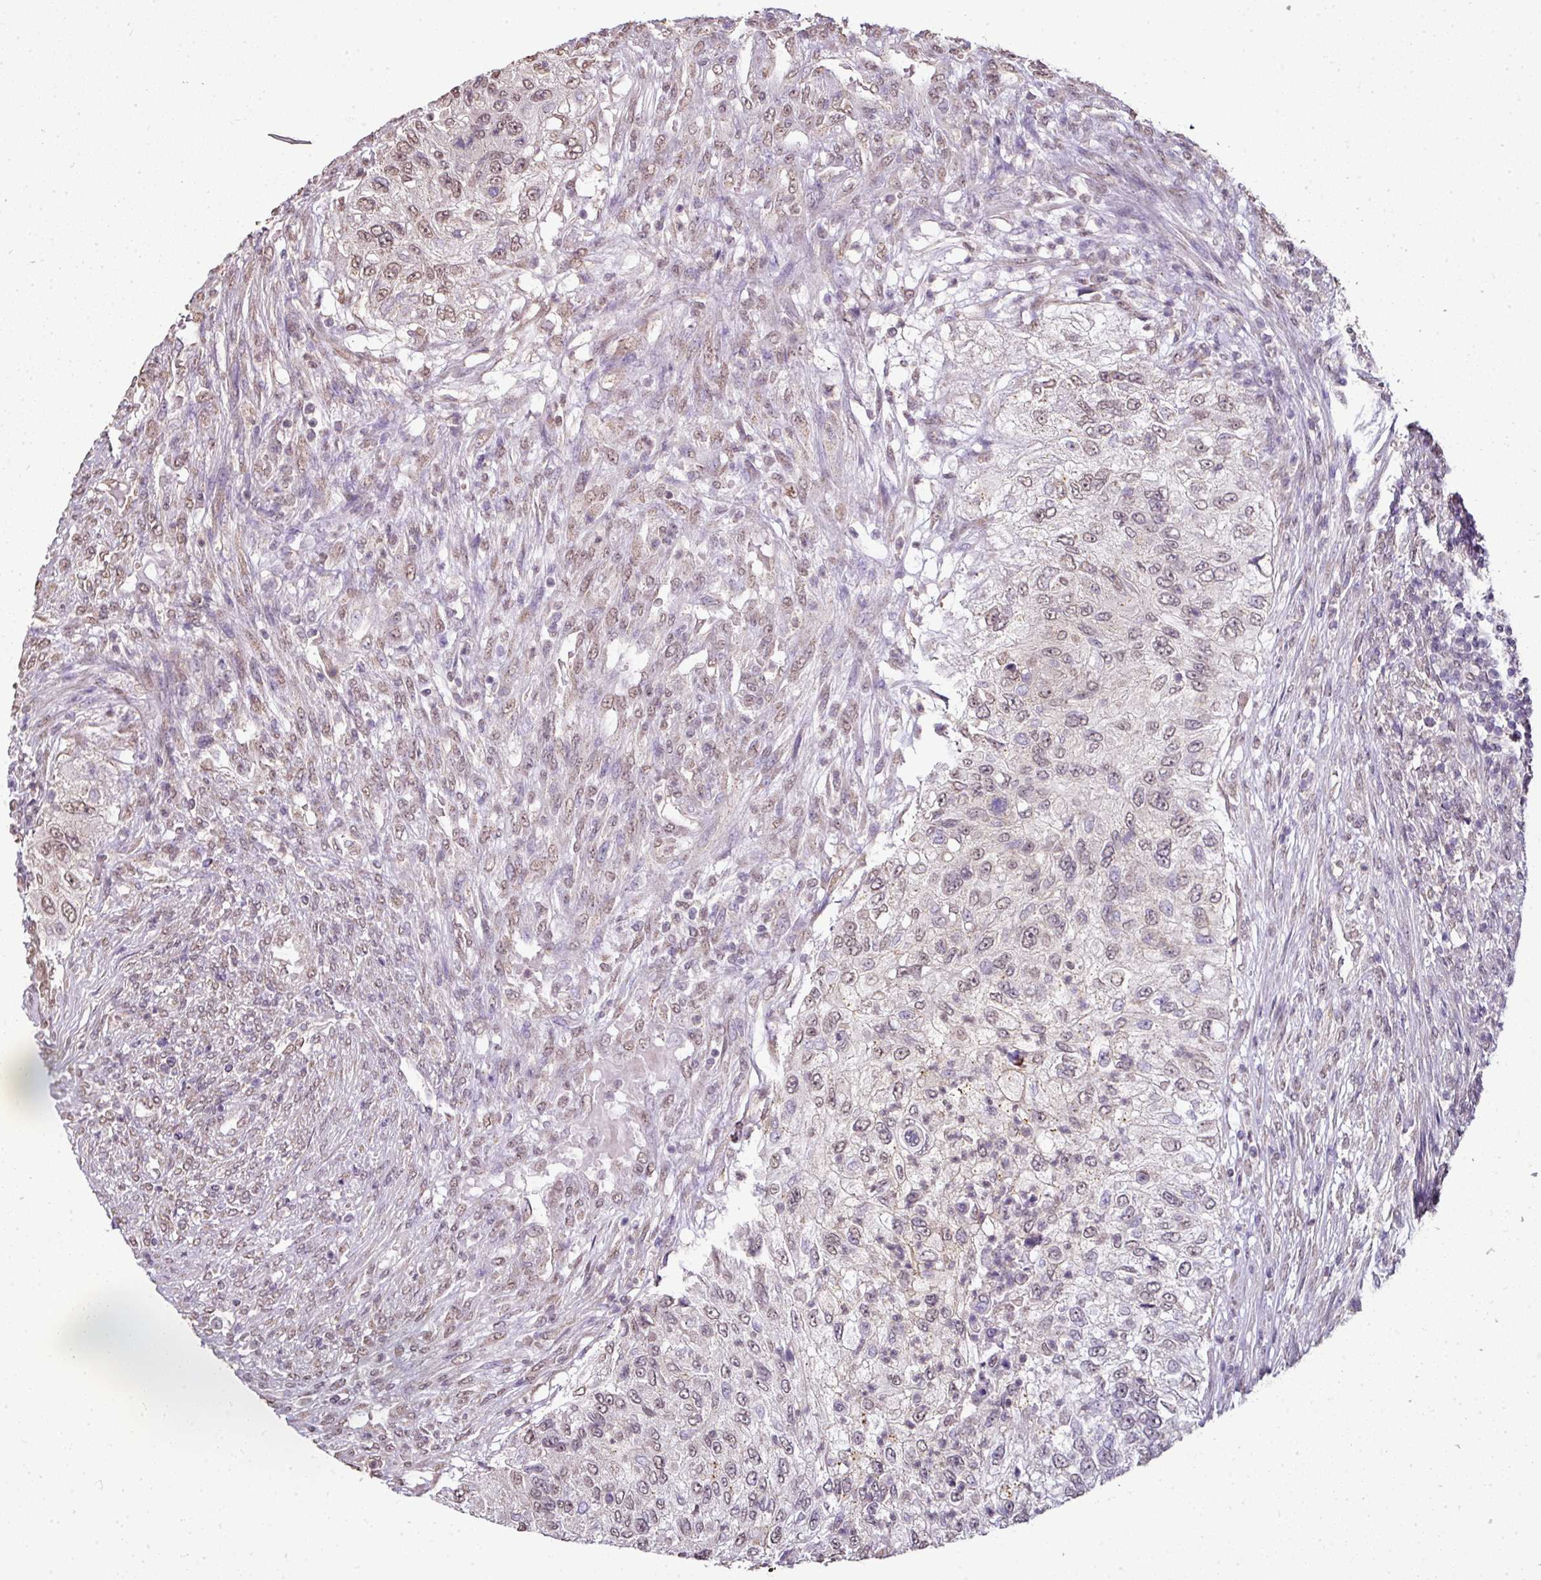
{"staining": {"intensity": "weak", "quantity": ">75%", "location": "nuclear"}, "tissue": "urothelial cancer", "cell_type": "Tumor cells", "image_type": "cancer", "snomed": [{"axis": "morphology", "description": "Urothelial carcinoma, High grade"}, {"axis": "topography", "description": "Urinary bladder"}], "caption": "Urothelial cancer stained with DAB immunohistochemistry demonstrates low levels of weak nuclear positivity in about >75% of tumor cells.", "gene": "JPH2", "patient": {"sex": "female", "age": 60}}